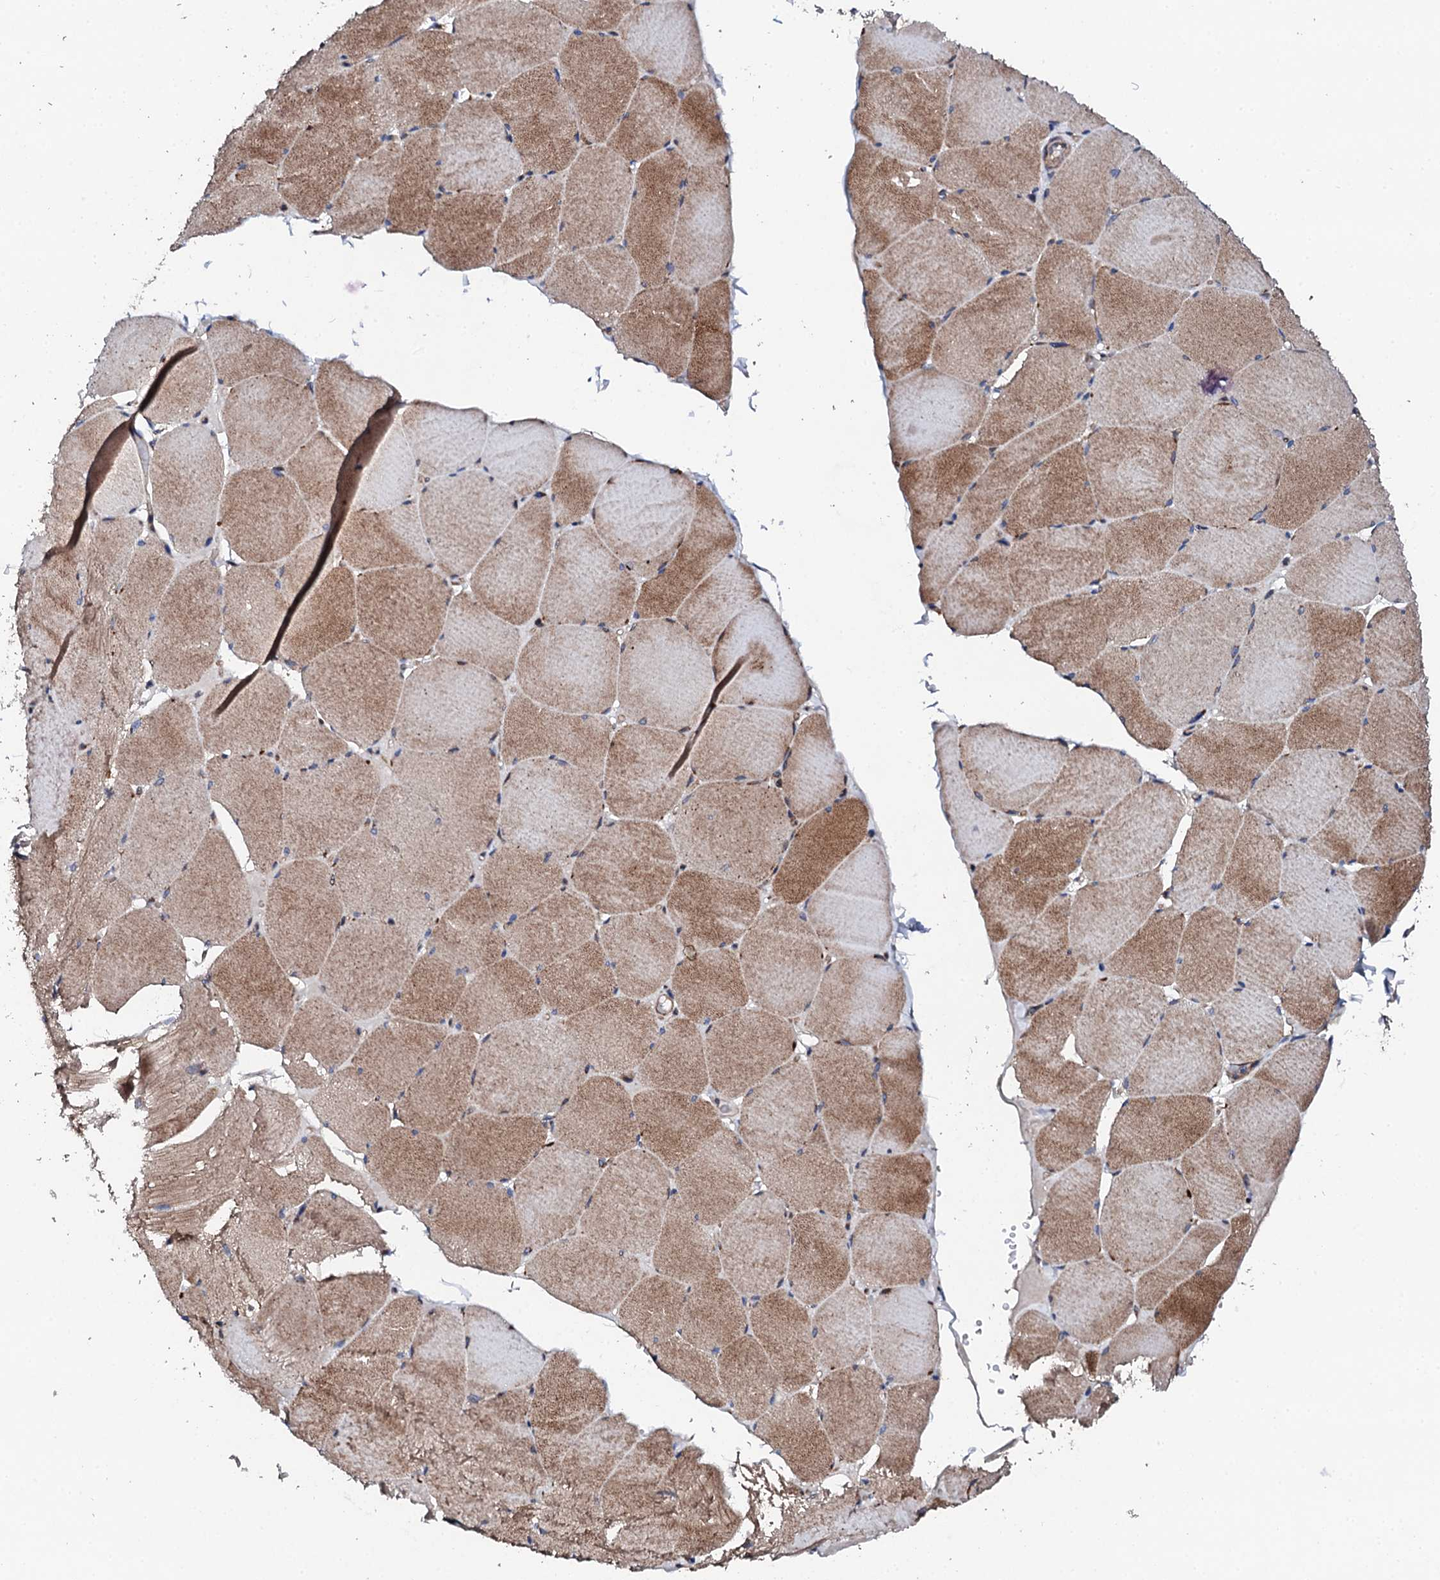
{"staining": {"intensity": "moderate", "quantity": ">75%", "location": "cytoplasmic/membranous"}, "tissue": "skeletal muscle", "cell_type": "Myocytes", "image_type": "normal", "snomed": [{"axis": "morphology", "description": "Normal tissue, NOS"}, {"axis": "topography", "description": "Skeletal muscle"}, {"axis": "topography", "description": "Head-Neck"}], "caption": "Protein staining of benign skeletal muscle shows moderate cytoplasmic/membranous positivity in about >75% of myocytes. (DAB IHC, brown staining for protein, blue staining for nuclei).", "gene": "LIPT2", "patient": {"sex": "male", "age": 66}}